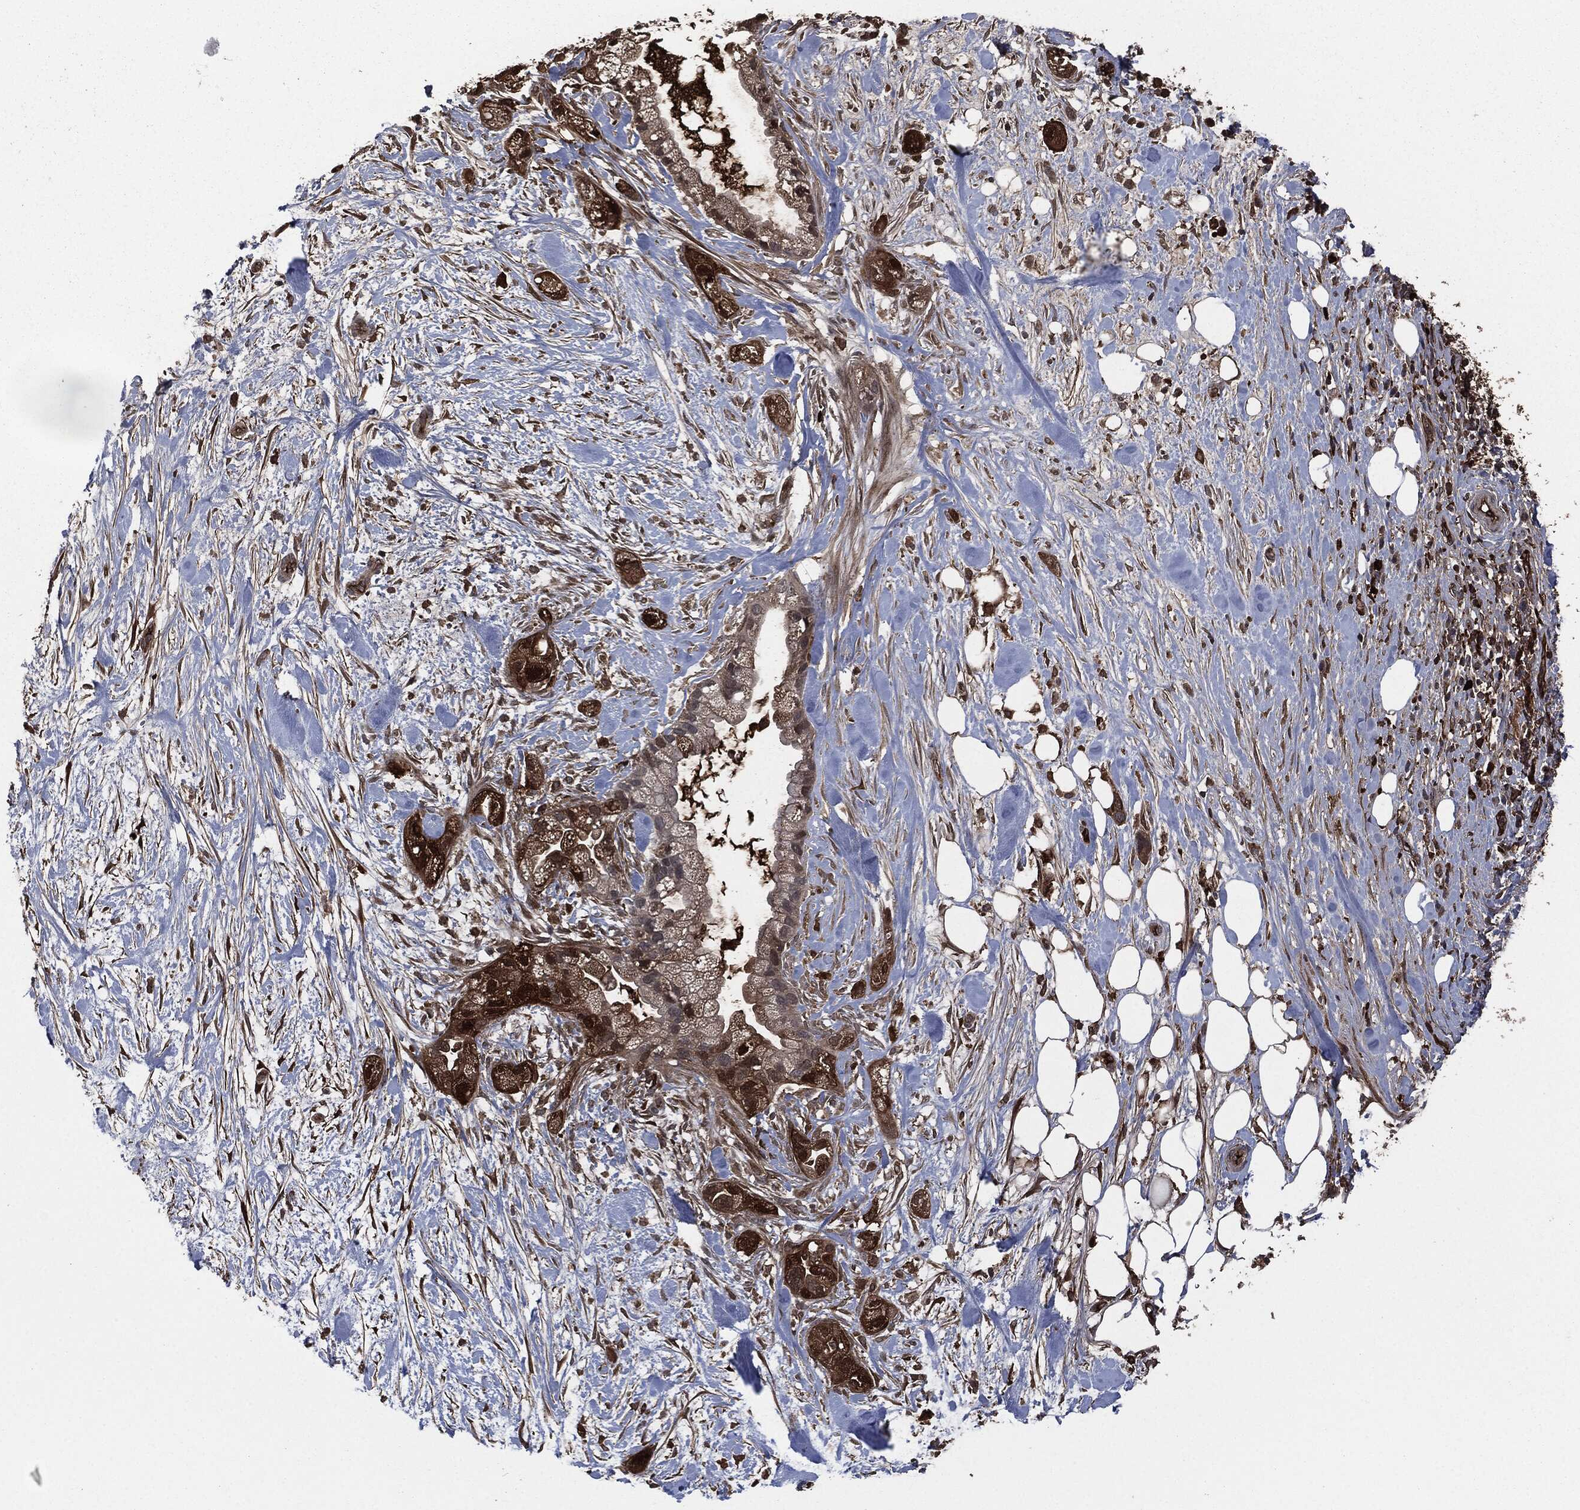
{"staining": {"intensity": "moderate", "quantity": "<25%", "location": "cytoplasmic/membranous"}, "tissue": "pancreatic cancer", "cell_type": "Tumor cells", "image_type": "cancer", "snomed": [{"axis": "morphology", "description": "Adenocarcinoma, NOS"}, {"axis": "topography", "description": "Pancreas"}], "caption": "Pancreatic cancer stained with DAB immunohistochemistry (IHC) reveals low levels of moderate cytoplasmic/membranous expression in about <25% of tumor cells. Using DAB (brown) and hematoxylin (blue) stains, captured at high magnification using brightfield microscopy.", "gene": "CRABP2", "patient": {"sex": "male", "age": 44}}